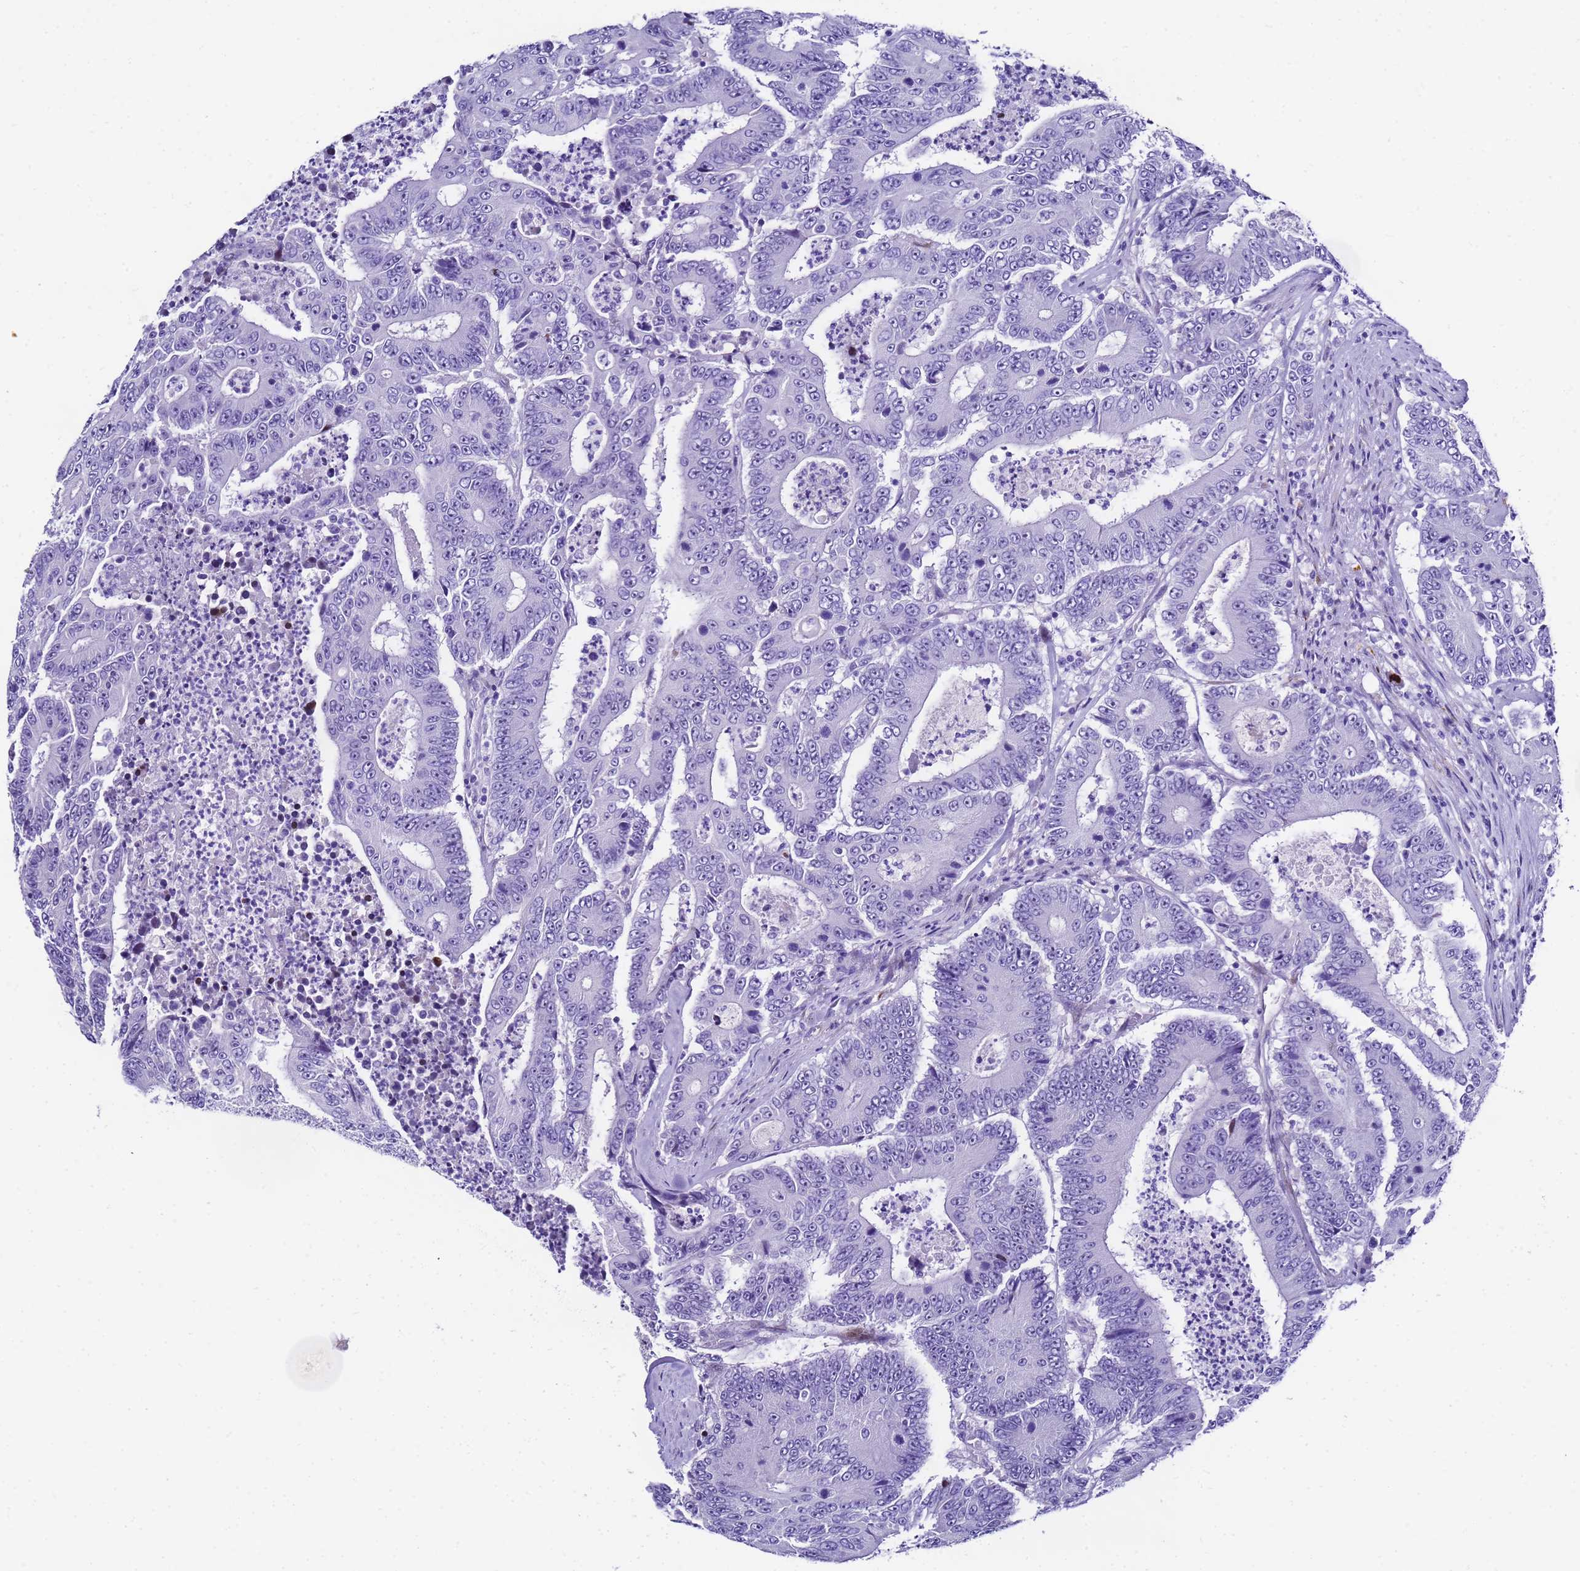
{"staining": {"intensity": "negative", "quantity": "none", "location": "none"}, "tissue": "colorectal cancer", "cell_type": "Tumor cells", "image_type": "cancer", "snomed": [{"axis": "morphology", "description": "Adenocarcinoma, NOS"}, {"axis": "topography", "description": "Colon"}], "caption": "Colorectal cancer (adenocarcinoma) was stained to show a protein in brown. There is no significant positivity in tumor cells.", "gene": "UGT2B10", "patient": {"sex": "male", "age": 83}}